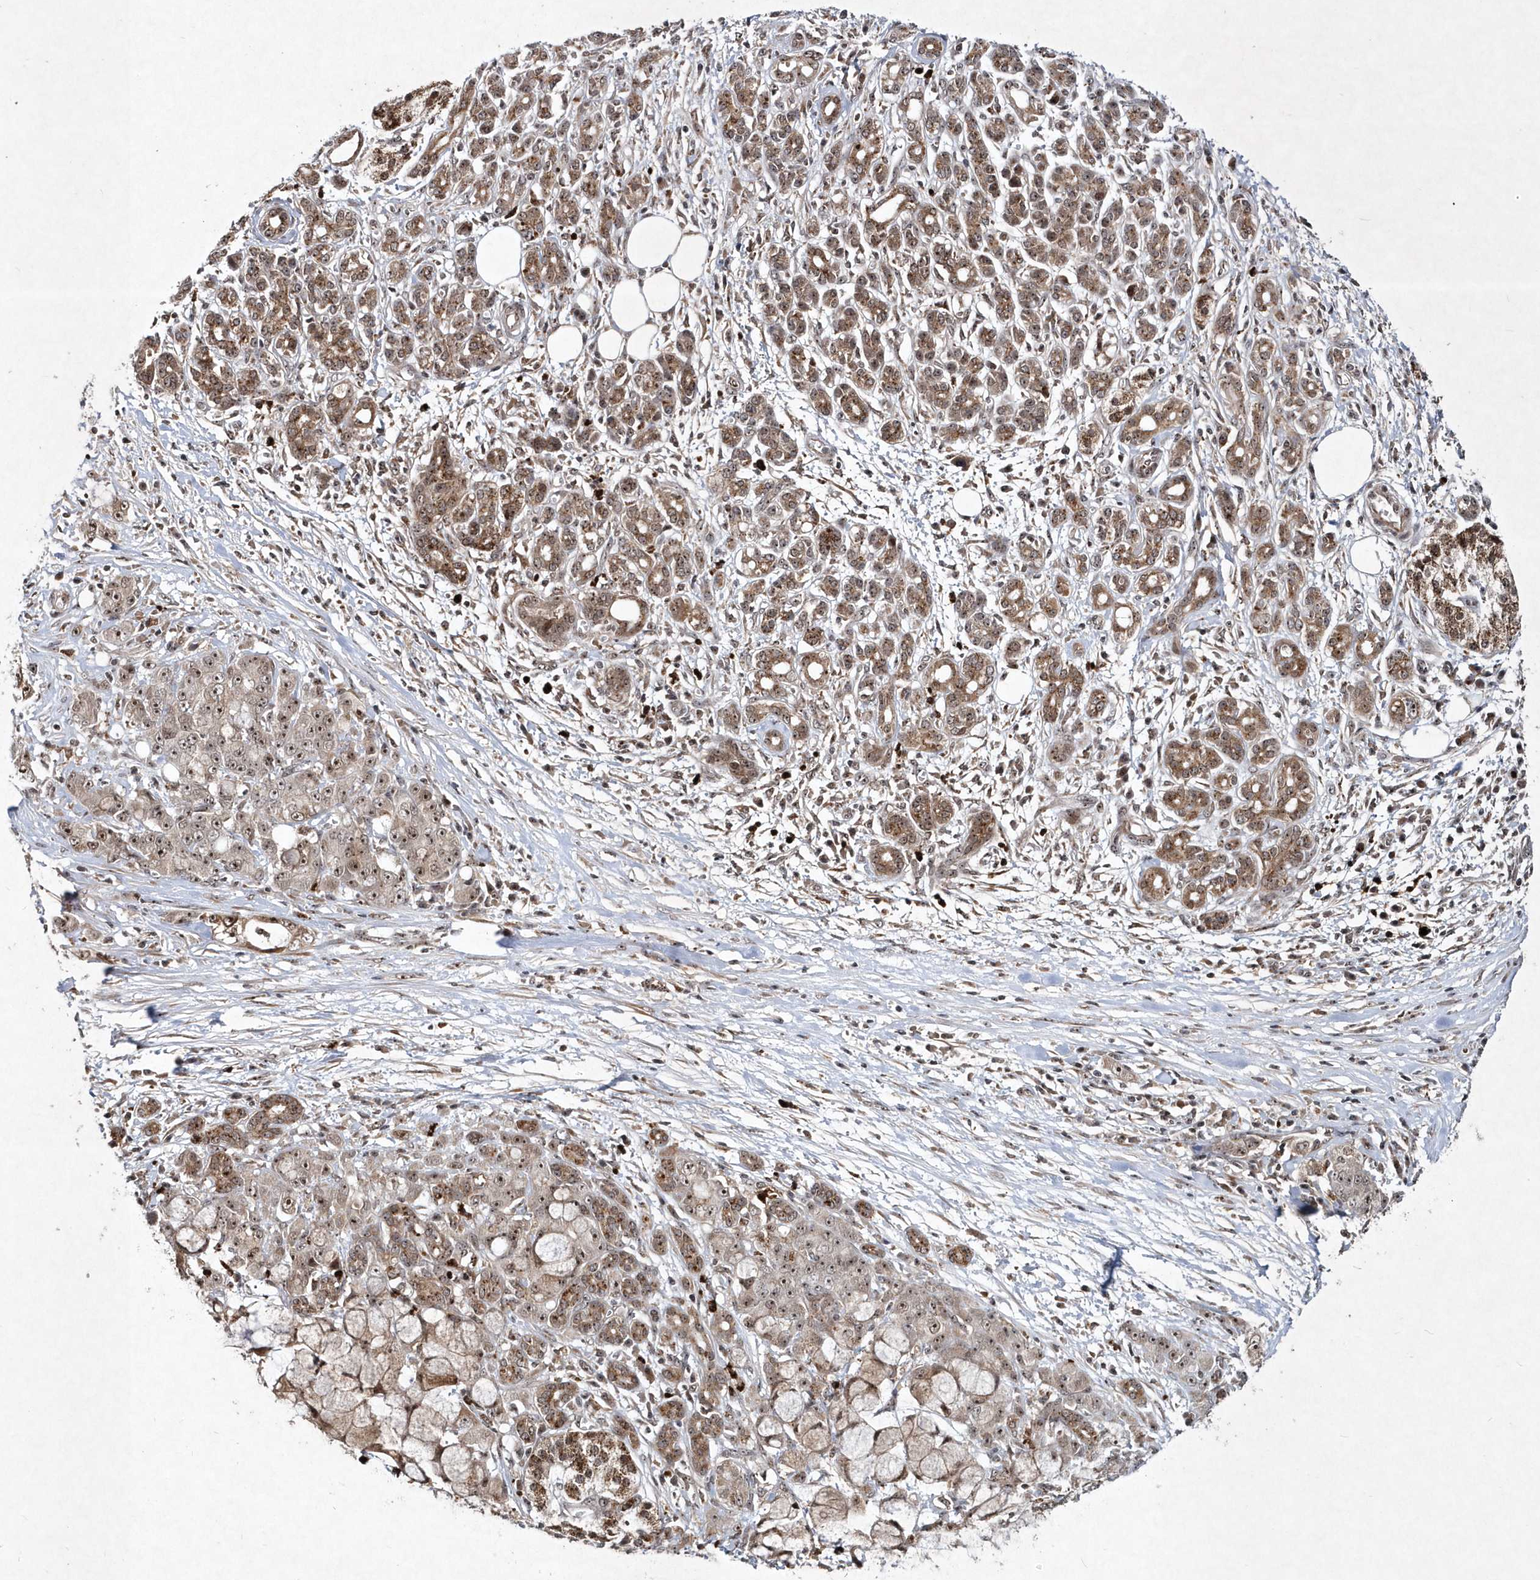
{"staining": {"intensity": "moderate", "quantity": ">75%", "location": "cytoplasmic/membranous,nuclear"}, "tissue": "pancreatic cancer", "cell_type": "Tumor cells", "image_type": "cancer", "snomed": [{"axis": "morphology", "description": "Adenocarcinoma, NOS"}, {"axis": "topography", "description": "Pancreas"}], "caption": "Immunohistochemical staining of adenocarcinoma (pancreatic) reveals medium levels of moderate cytoplasmic/membranous and nuclear protein staining in approximately >75% of tumor cells.", "gene": "SOWAHB", "patient": {"sex": "female", "age": 73}}